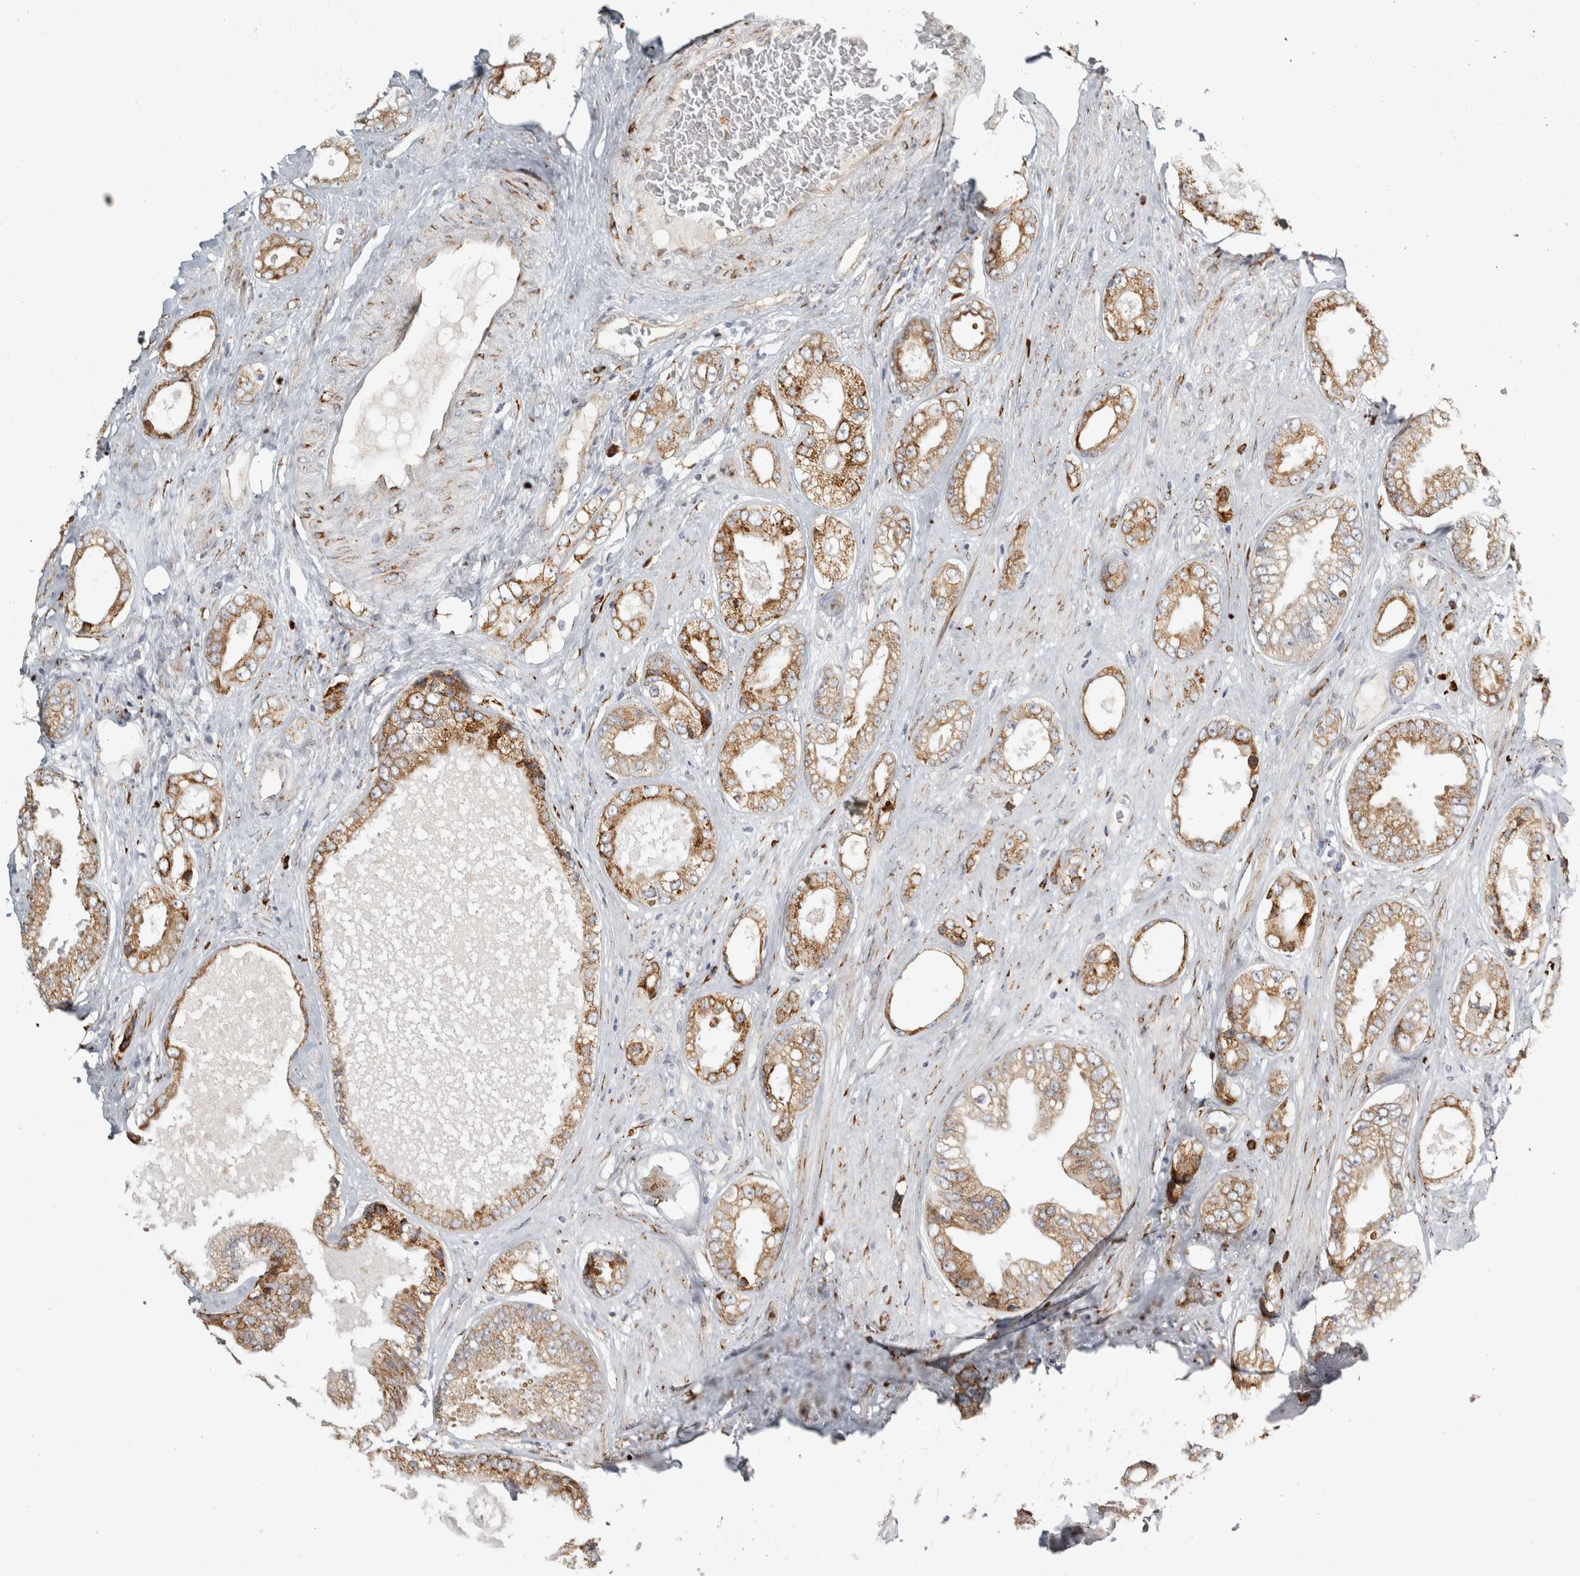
{"staining": {"intensity": "moderate", "quantity": ">75%", "location": "cytoplasmic/membranous"}, "tissue": "prostate cancer", "cell_type": "Tumor cells", "image_type": "cancer", "snomed": [{"axis": "morphology", "description": "Adenocarcinoma, High grade"}, {"axis": "topography", "description": "Prostate"}], "caption": "The histopathology image shows a brown stain indicating the presence of a protein in the cytoplasmic/membranous of tumor cells in prostate cancer (adenocarcinoma (high-grade)).", "gene": "OSTN", "patient": {"sex": "male", "age": 61}}